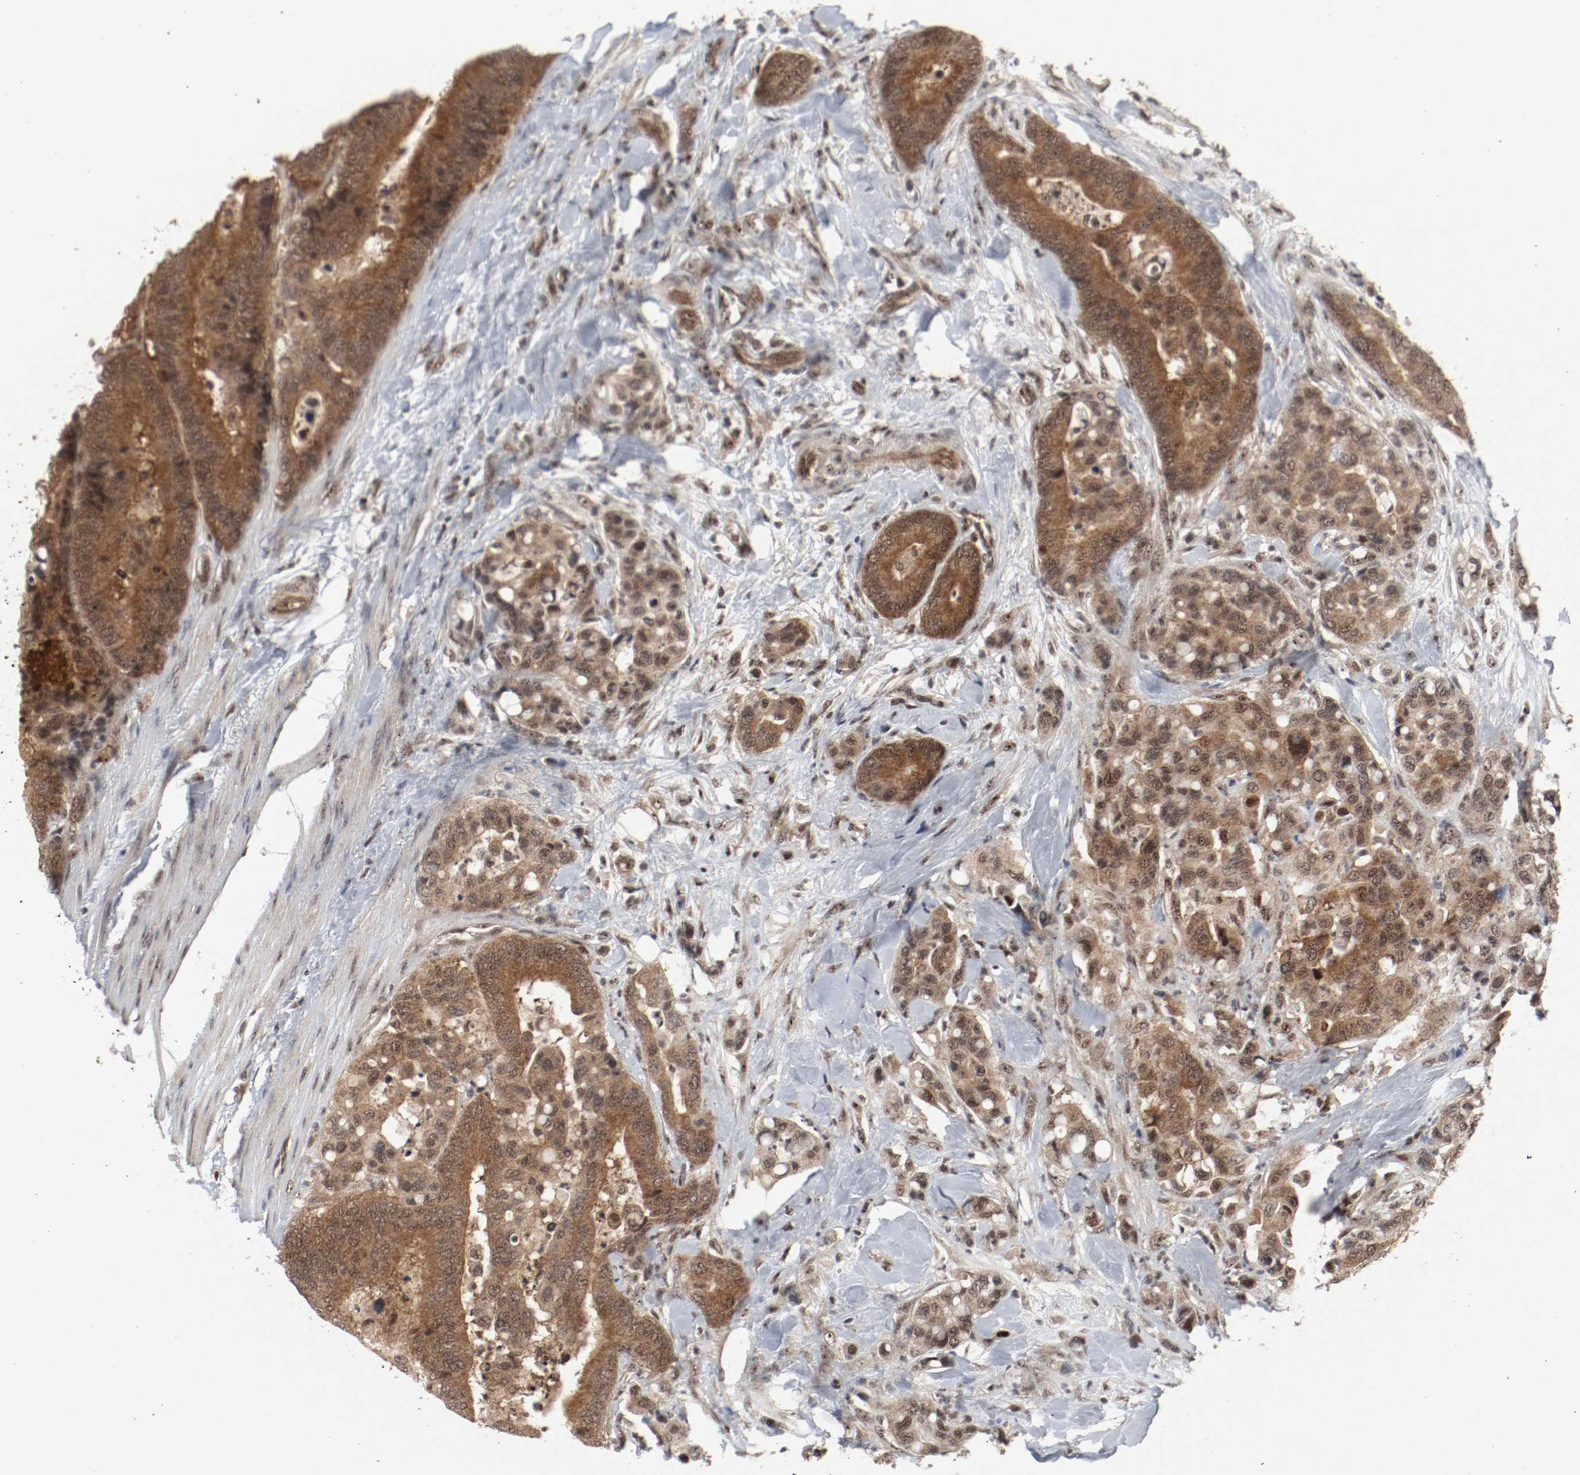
{"staining": {"intensity": "strong", "quantity": ">75%", "location": "cytoplasmic/membranous,nuclear"}, "tissue": "colorectal cancer", "cell_type": "Tumor cells", "image_type": "cancer", "snomed": [{"axis": "morphology", "description": "Normal tissue, NOS"}, {"axis": "morphology", "description": "Adenocarcinoma, NOS"}, {"axis": "topography", "description": "Colon"}], "caption": "Immunohistochemical staining of human colorectal cancer exhibits strong cytoplasmic/membranous and nuclear protein expression in about >75% of tumor cells. (DAB = brown stain, brightfield microscopy at high magnification).", "gene": "CSNK2B", "patient": {"sex": "male", "age": 82}}